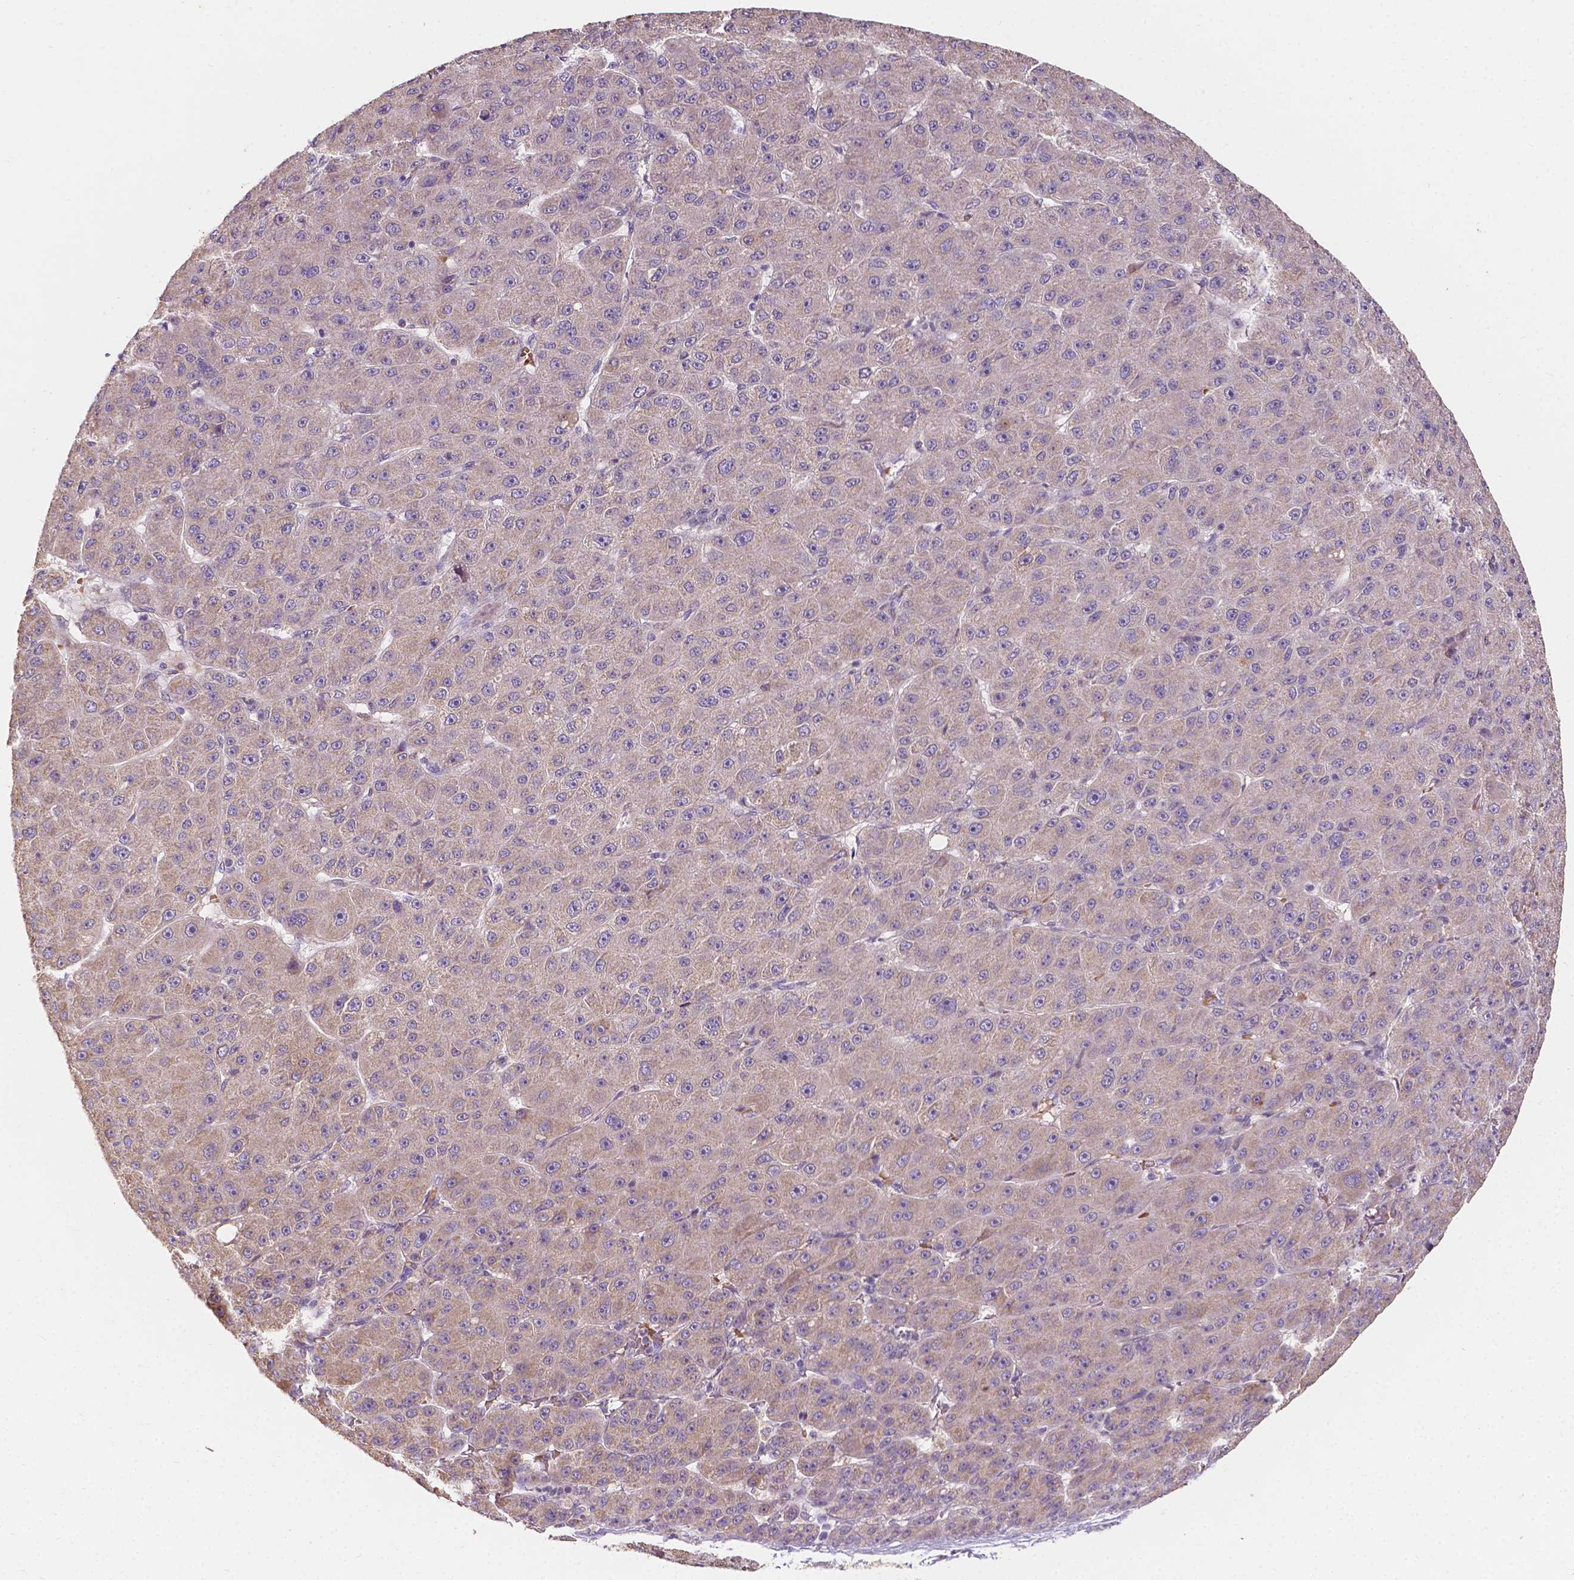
{"staining": {"intensity": "weak", "quantity": "<25%", "location": "cytoplasmic/membranous"}, "tissue": "liver cancer", "cell_type": "Tumor cells", "image_type": "cancer", "snomed": [{"axis": "morphology", "description": "Carcinoma, Hepatocellular, NOS"}, {"axis": "topography", "description": "Liver"}], "caption": "Liver cancer was stained to show a protein in brown. There is no significant expression in tumor cells.", "gene": "SLC22A4", "patient": {"sex": "male", "age": 67}}